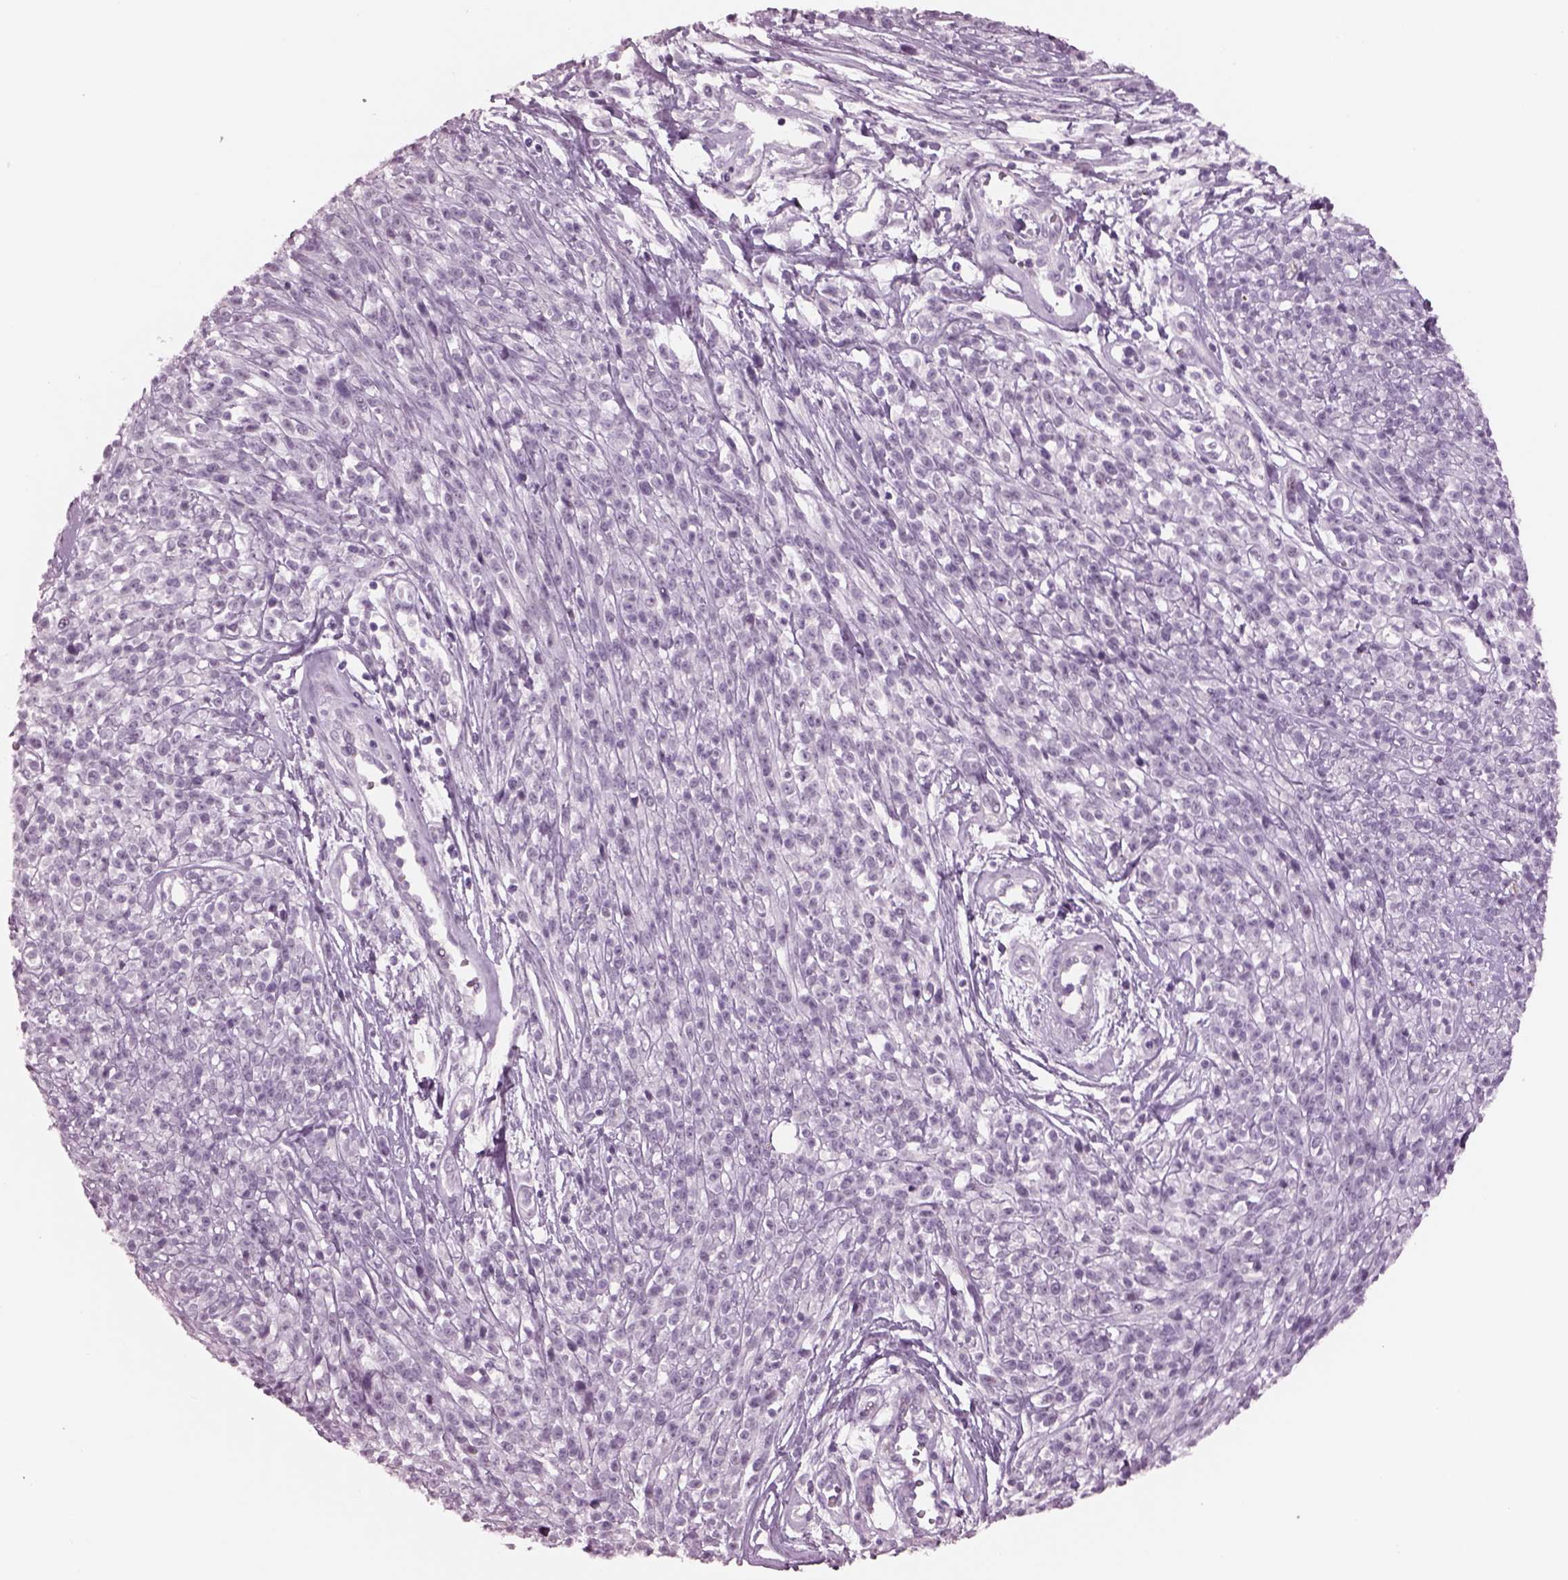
{"staining": {"intensity": "negative", "quantity": "none", "location": "none"}, "tissue": "melanoma", "cell_type": "Tumor cells", "image_type": "cancer", "snomed": [{"axis": "morphology", "description": "Malignant melanoma, NOS"}, {"axis": "topography", "description": "Skin"}, {"axis": "topography", "description": "Skin of trunk"}], "caption": "Tumor cells show no significant protein positivity in melanoma. Nuclei are stained in blue.", "gene": "CYLC1", "patient": {"sex": "male", "age": 74}}